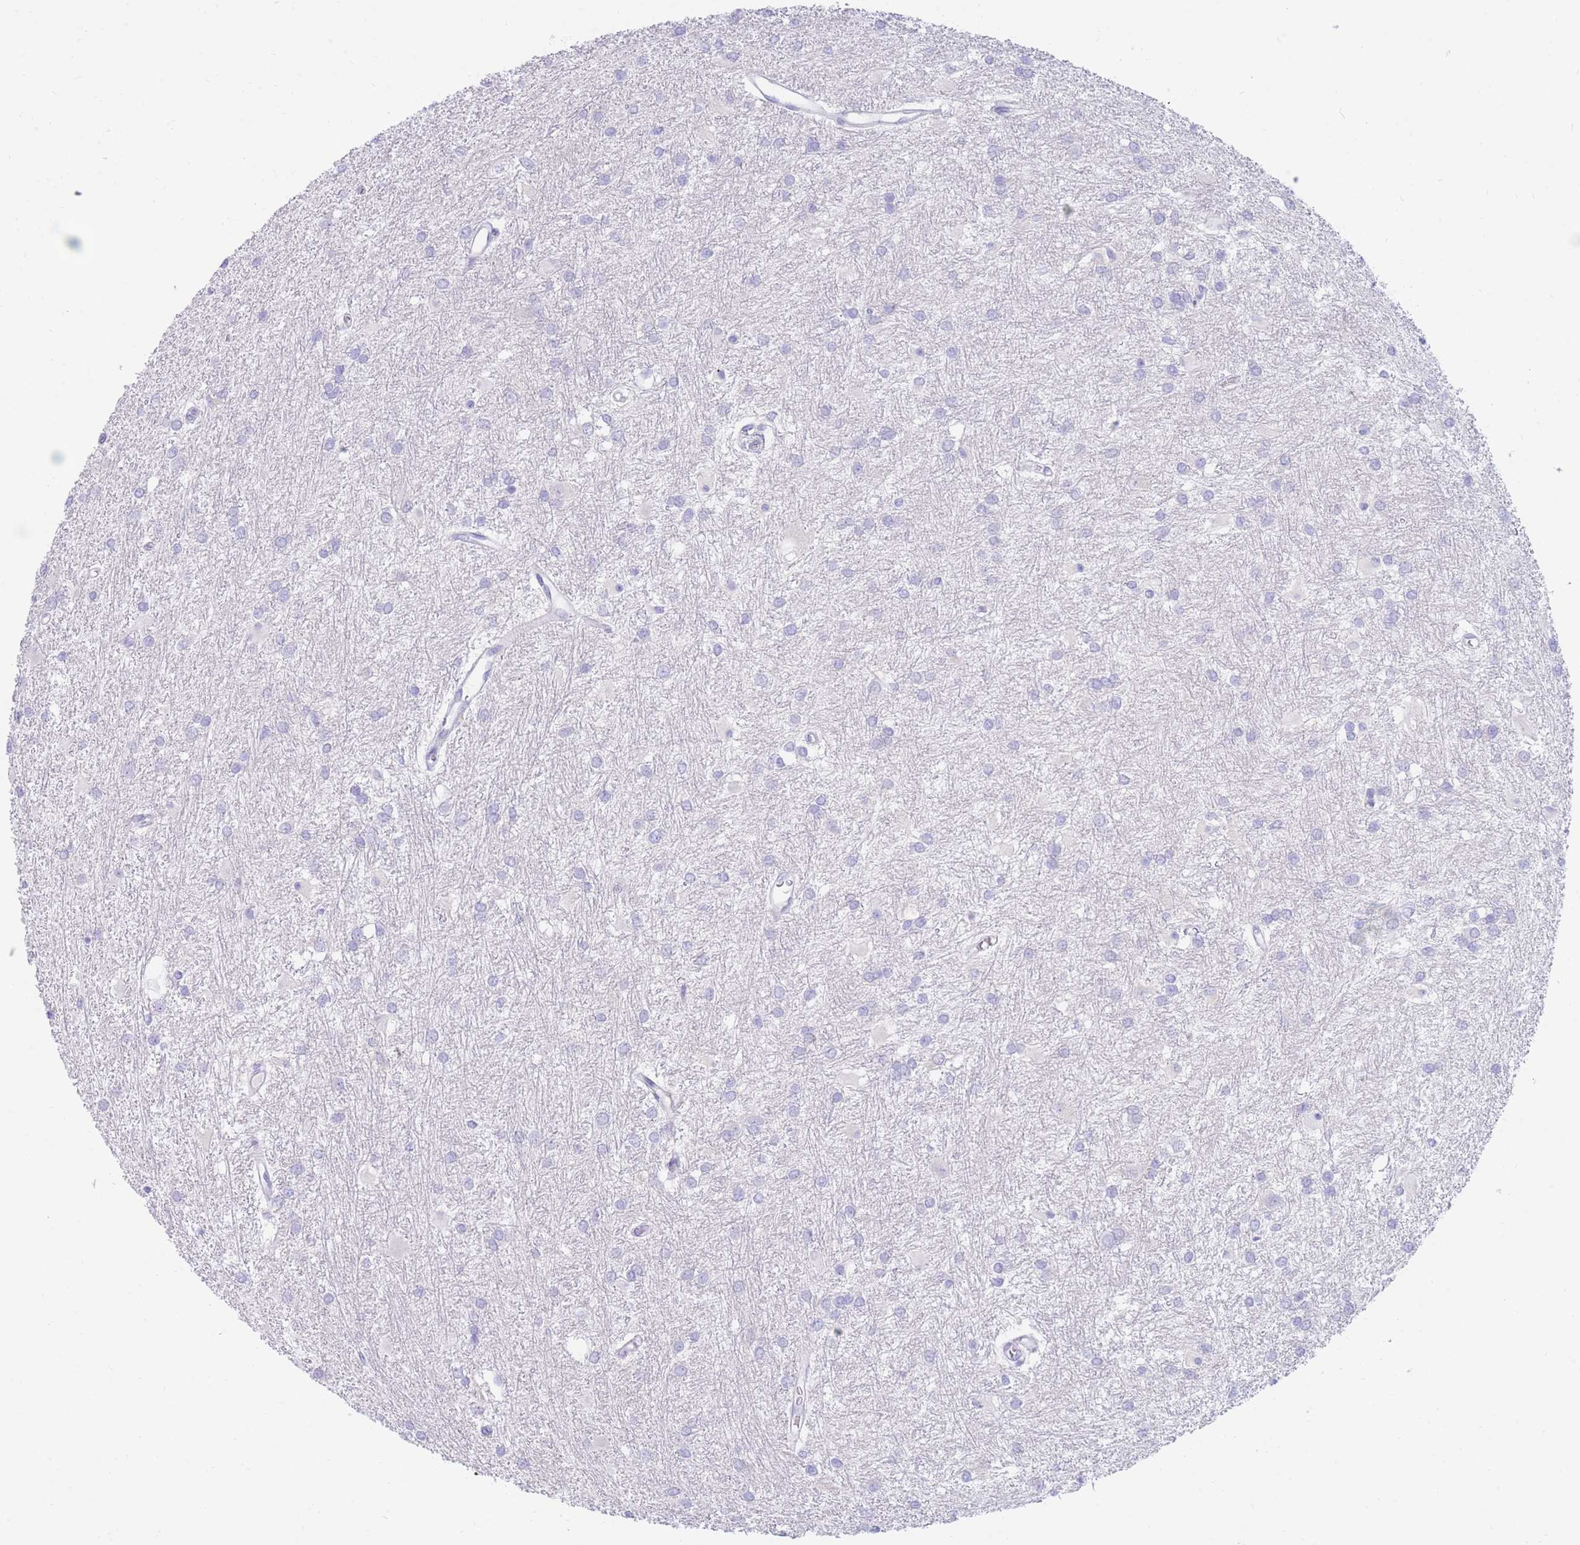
{"staining": {"intensity": "negative", "quantity": "none", "location": "none"}, "tissue": "glioma", "cell_type": "Tumor cells", "image_type": "cancer", "snomed": [{"axis": "morphology", "description": "Glioma, malignant, High grade"}, {"axis": "topography", "description": "Brain"}], "caption": "Immunohistochemical staining of human malignant glioma (high-grade) displays no significant staining in tumor cells. Nuclei are stained in blue.", "gene": "SSUH2", "patient": {"sex": "female", "age": 50}}